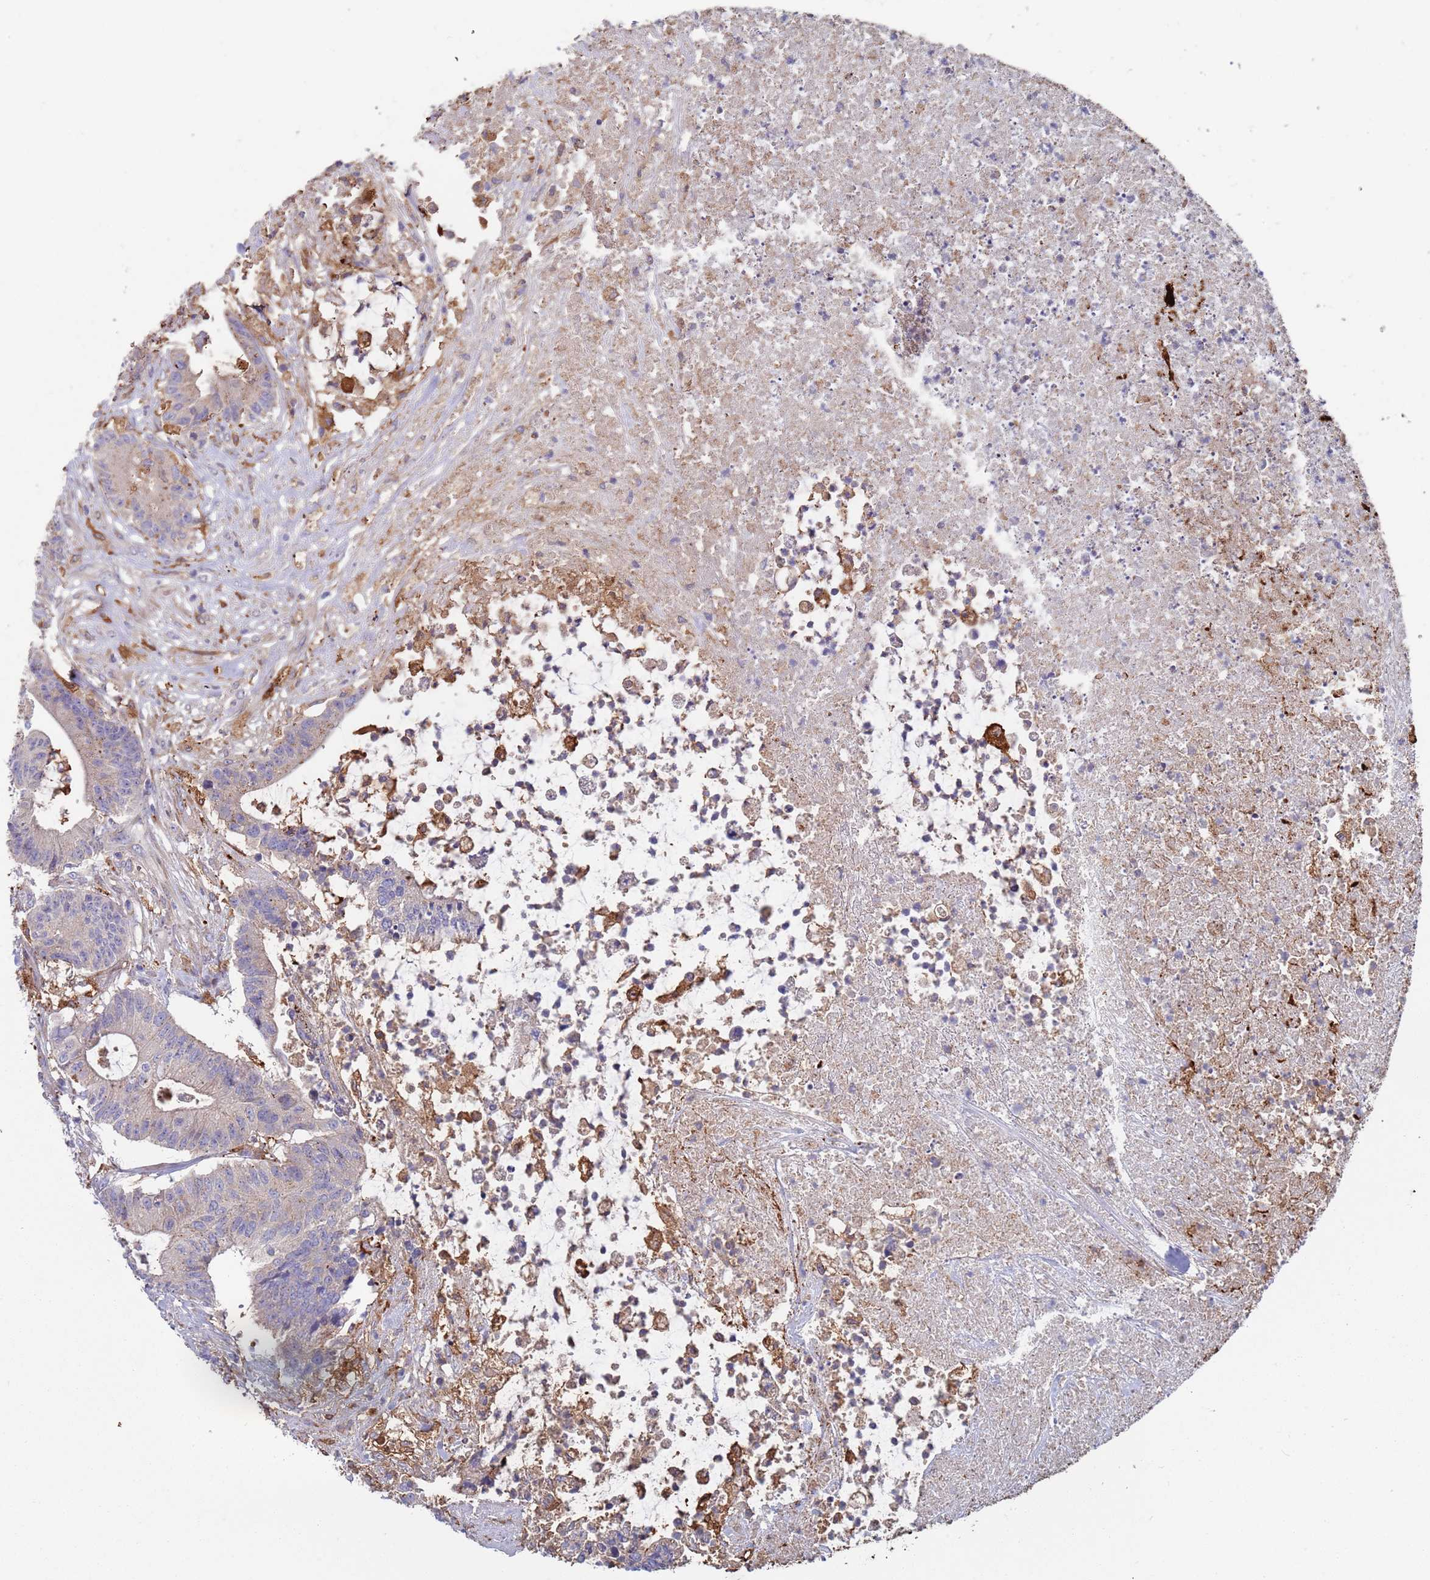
{"staining": {"intensity": "negative", "quantity": "none", "location": "none"}, "tissue": "colorectal cancer", "cell_type": "Tumor cells", "image_type": "cancer", "snomed": [{"axis": "morphology", "description": "Adenocarcinoma, NOS"}, {"axis": "topography", "description": "Colon"}], "caption": "High magnification brightfield microscopy of adenocarcinoma (colorectal) stained with DAB (brown) and counterstained with hematoxylin (blue): tumor cells show no significant staining. (DAB (3,3'-diaminobenzidine) immunohistochemistry (IHC) with hematoxylin counter stain).", "gene": "MALRD1", "patient": {"sex": "female", "age": 84}}